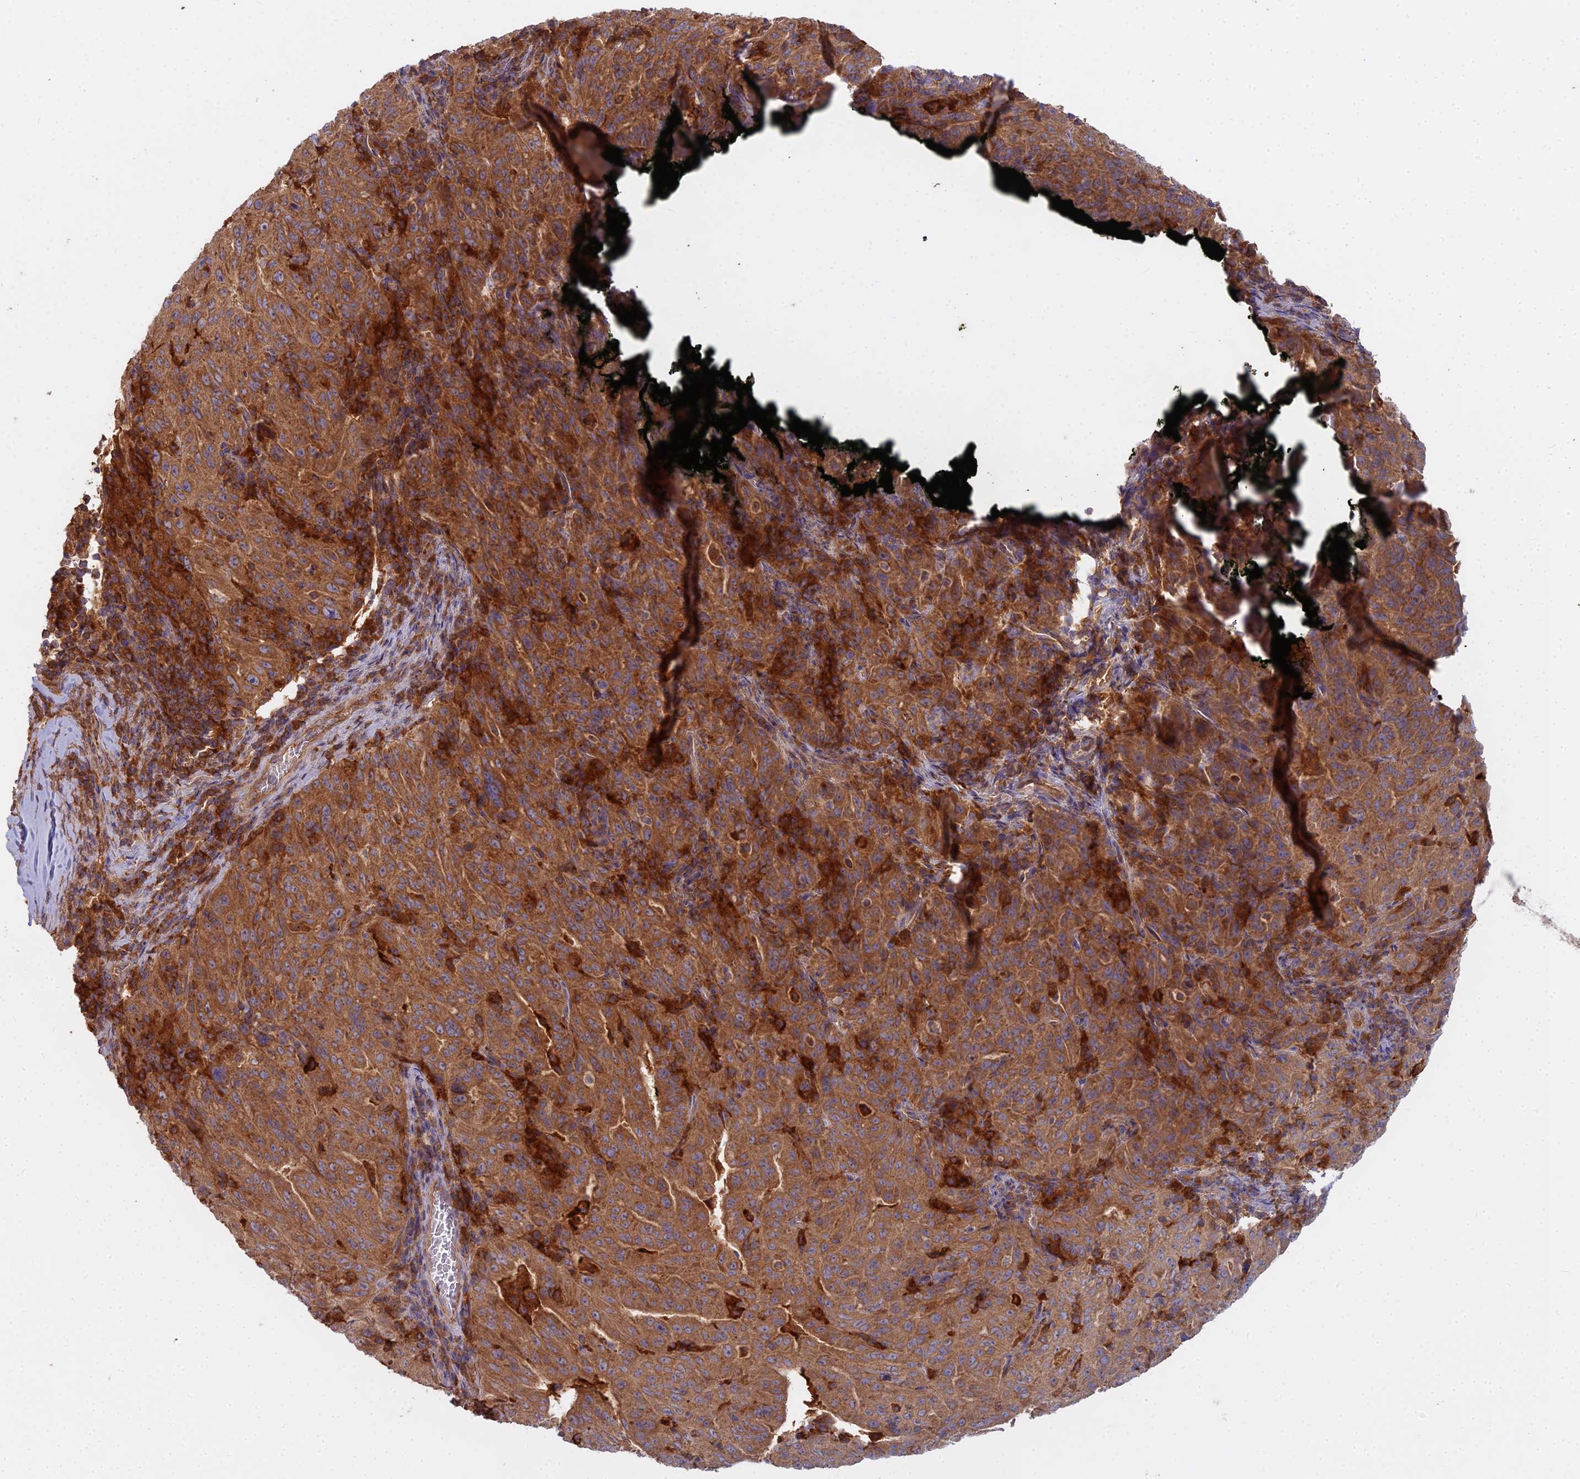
{"staining": {"intensity": "strong", "quantity": ">75%", "location": "cytoplasmic/membranous"}, "tissue": "pancreatic cancer", "cell_type": "Tumor cells", "image_type": "cancer", "snomed": [{"axis": "morphology", "description": "Adenocarcinoma, NOS"}, {"axis": "topography", "description": "Pancreas"}], "caption": "Protein staining of pancreatic cancer tissue reveals strong cytoplasmic/membranous staining in about >75% of tumor cells.", "gene": "CCDC167", "patient": {"sex": "male", "age": 63}}